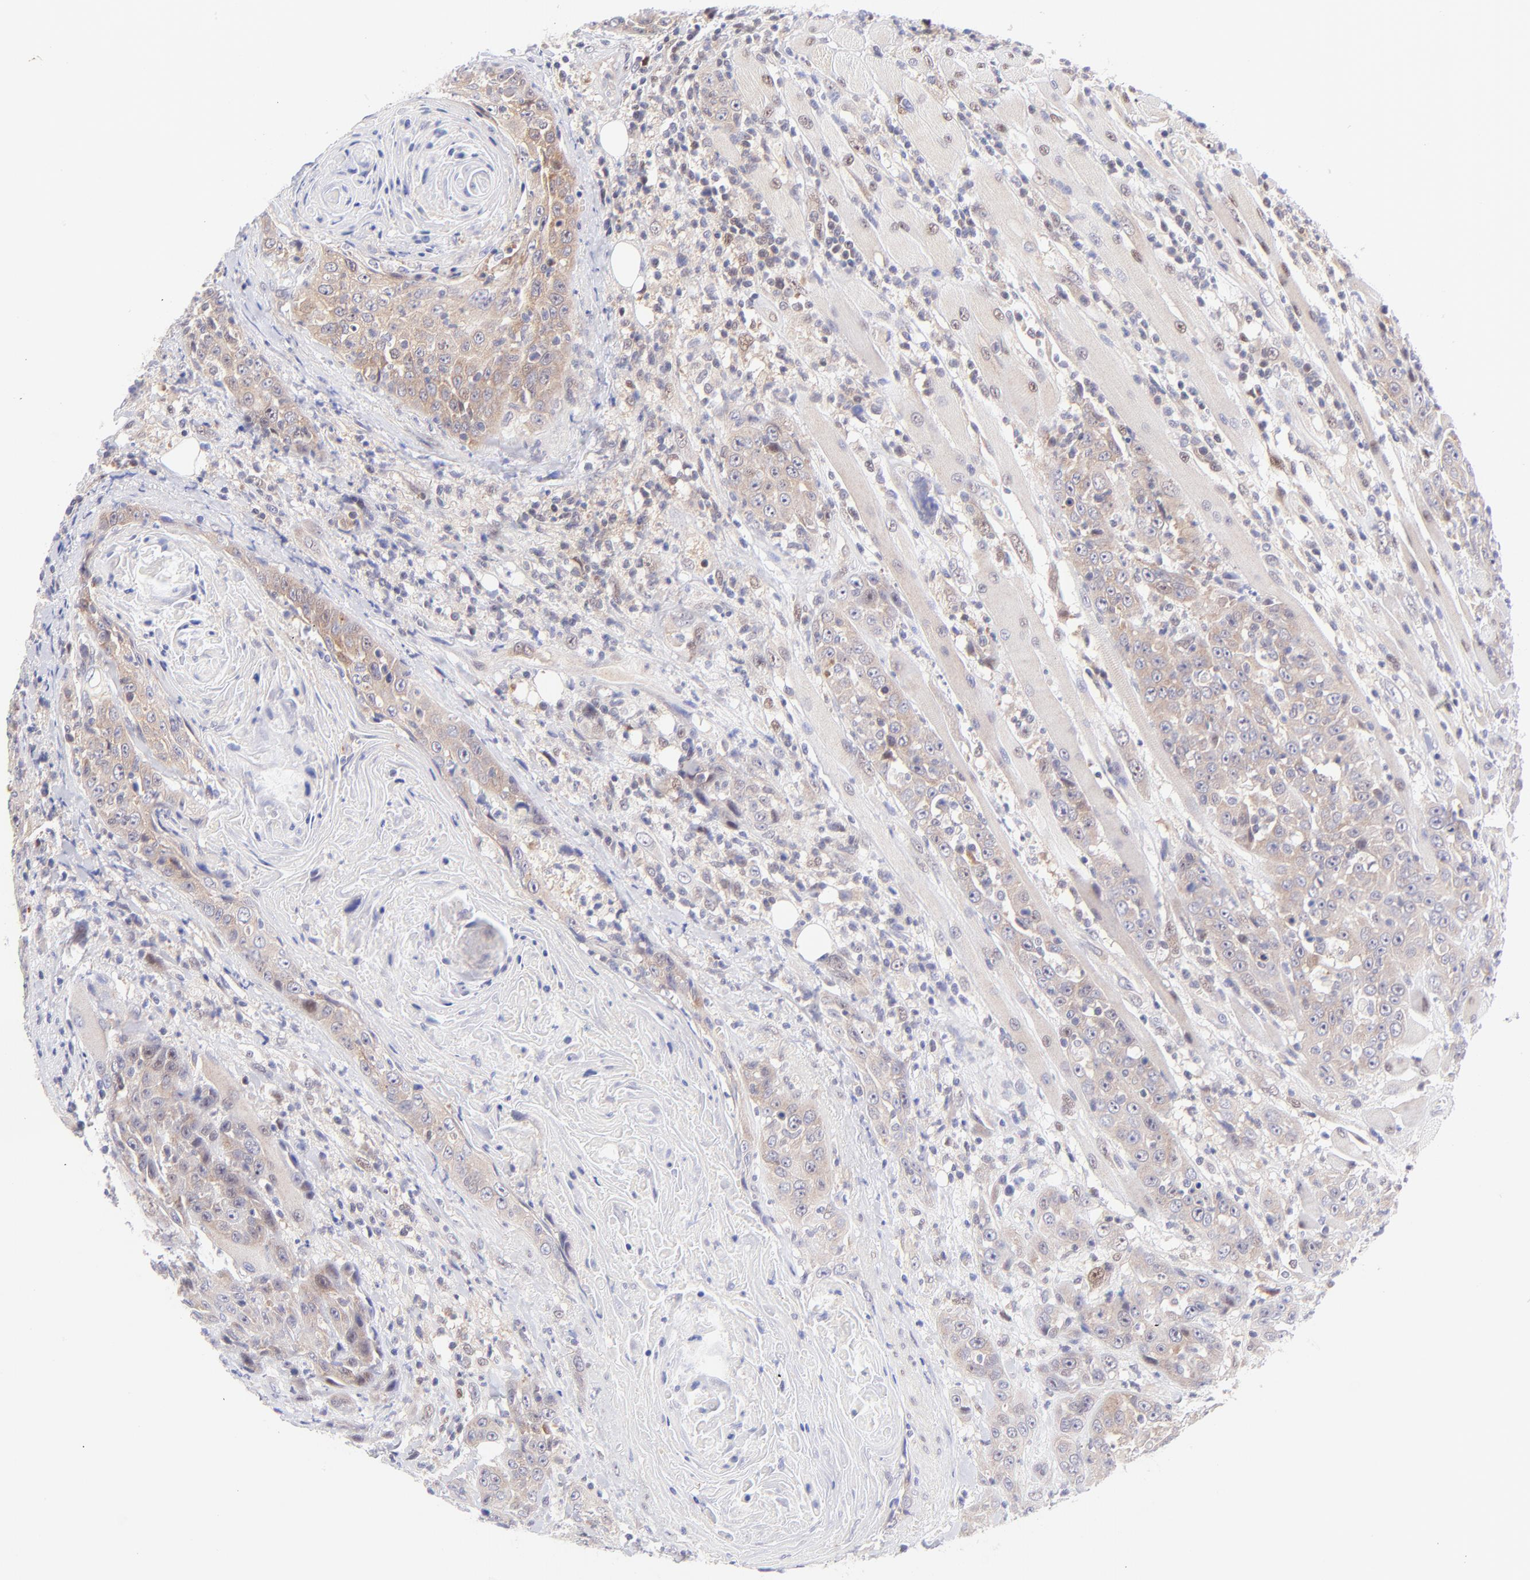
{"staining": {"intensity": "weak", "quantity": ">75%", "location": "cytoplasmic/membranous"}, "tissue": "head and neck cancer", "cell_type": "Tumor cells", "image_type": "cancer", "snomed": [{"axis": "morphology", "description": "Squamous cell carcinoma, NOS"}, {"axis": "topography", "description": "Head-Neck"}], "caption": "Protein staining of head and neck cancer (squamous cell carcinoma) tissue demonstrates weak cytoplasmic/membranous positivity in about >75% of tumor cells. (DAB (3,3'-diaminobenzidine) IHC, brown staining for protein, blue staining for nuclei).", "gene": "PBDC1", "patient": {"sex": "female", "age": 84}}